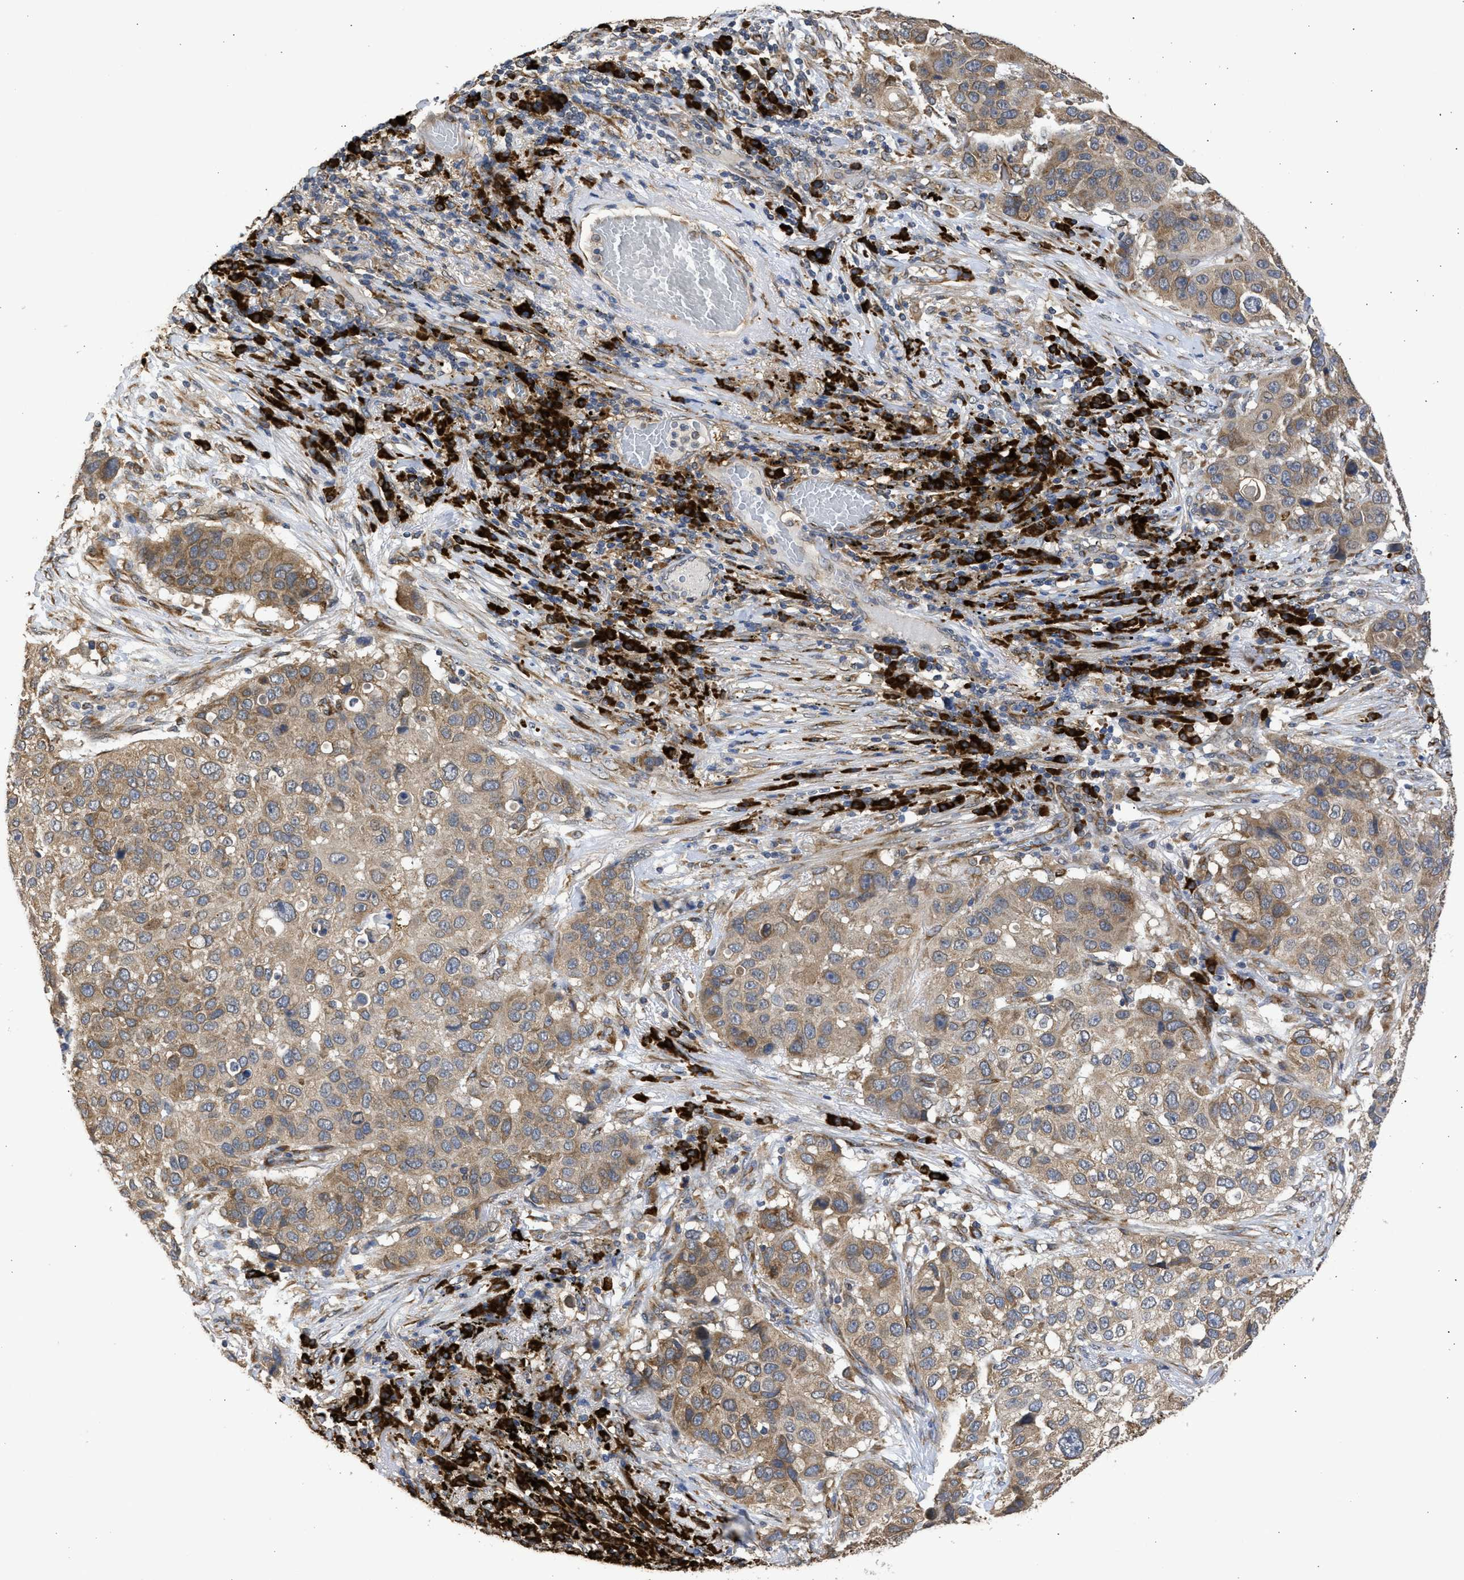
{"staining": {"intensity": "weak", "quantity": ">75%", "location": "cytoplasmic/membranous"}, "tissue": "lung cancer", "cell_type": "Tumor cells", "image_type": "cancer", "snomed": [{"axis": "morphology", "description": "Squamous cell carcinoma, NOS"}, {"axis": "topography", "description": "Lung"}], "caption": "Immunohistochemistry (DAB (3,3'-diaminobenzidine)) staining of squamous cell carcinoma (lung) demonstrates weak cytoplasmic/membranous protein positivity in about >75% of tumor cells.", "gene": "DNAJC1", "patient": {"sex": "male", "age": 57}}